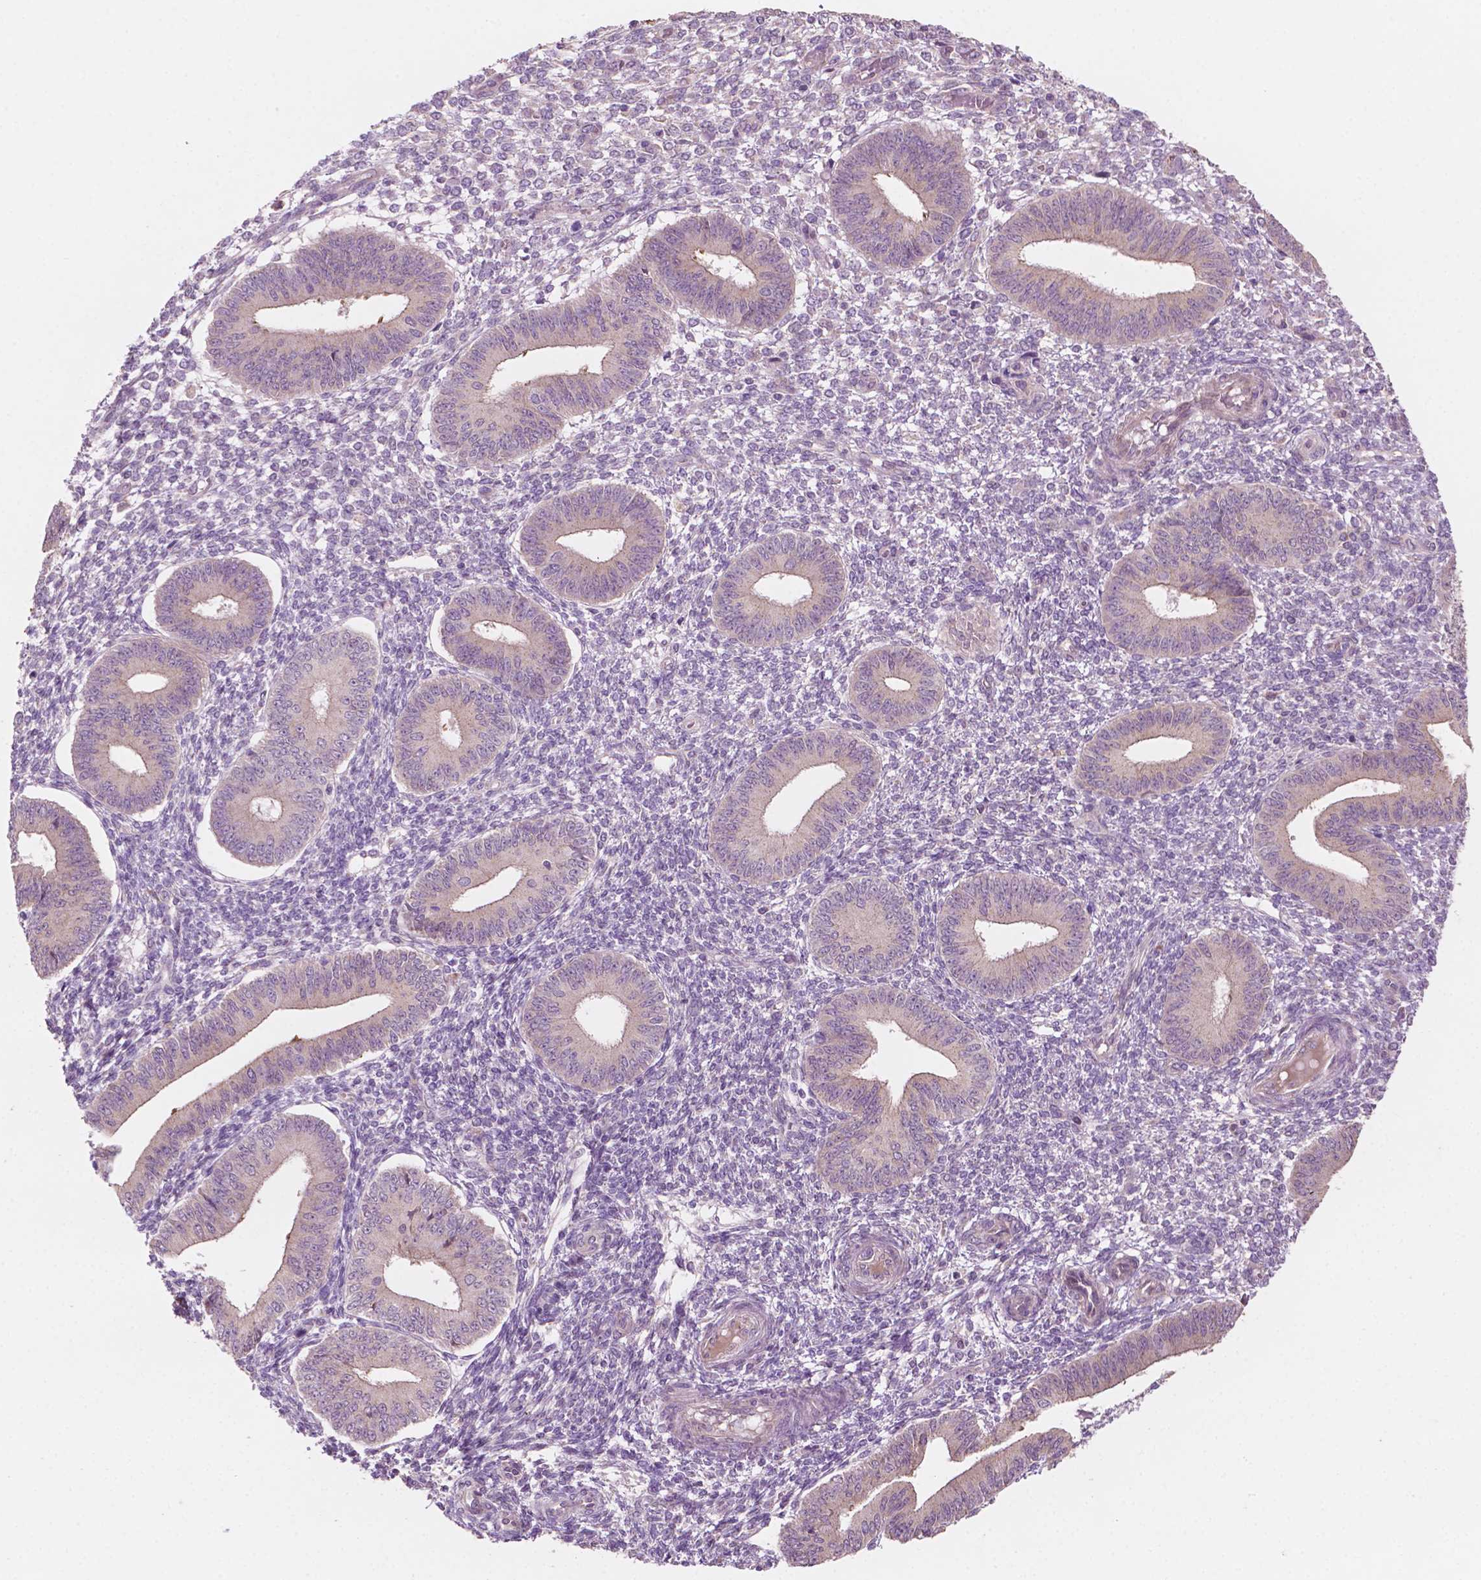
{"staining": {"intensity": "negative", "quantity": "none", "location": "none"}, "tissue": "endometrium", "cell_type": "Cells in endometrial stroma", "image_type": "normal", "snomed": [{"axis": "morphology", "description": "Normal tissue, NOS"}, {"axis": "topography", "description": "Endometrium"}], "caption": "Cells in endometrial stroma are negative for protein expression in benign human endometrium. (DAB (3,3'-diaminobenzidine) immunohistochemistry, high magnification).", "gene": "LRP1B", "patient": {"sex": "female", "age": 42}}